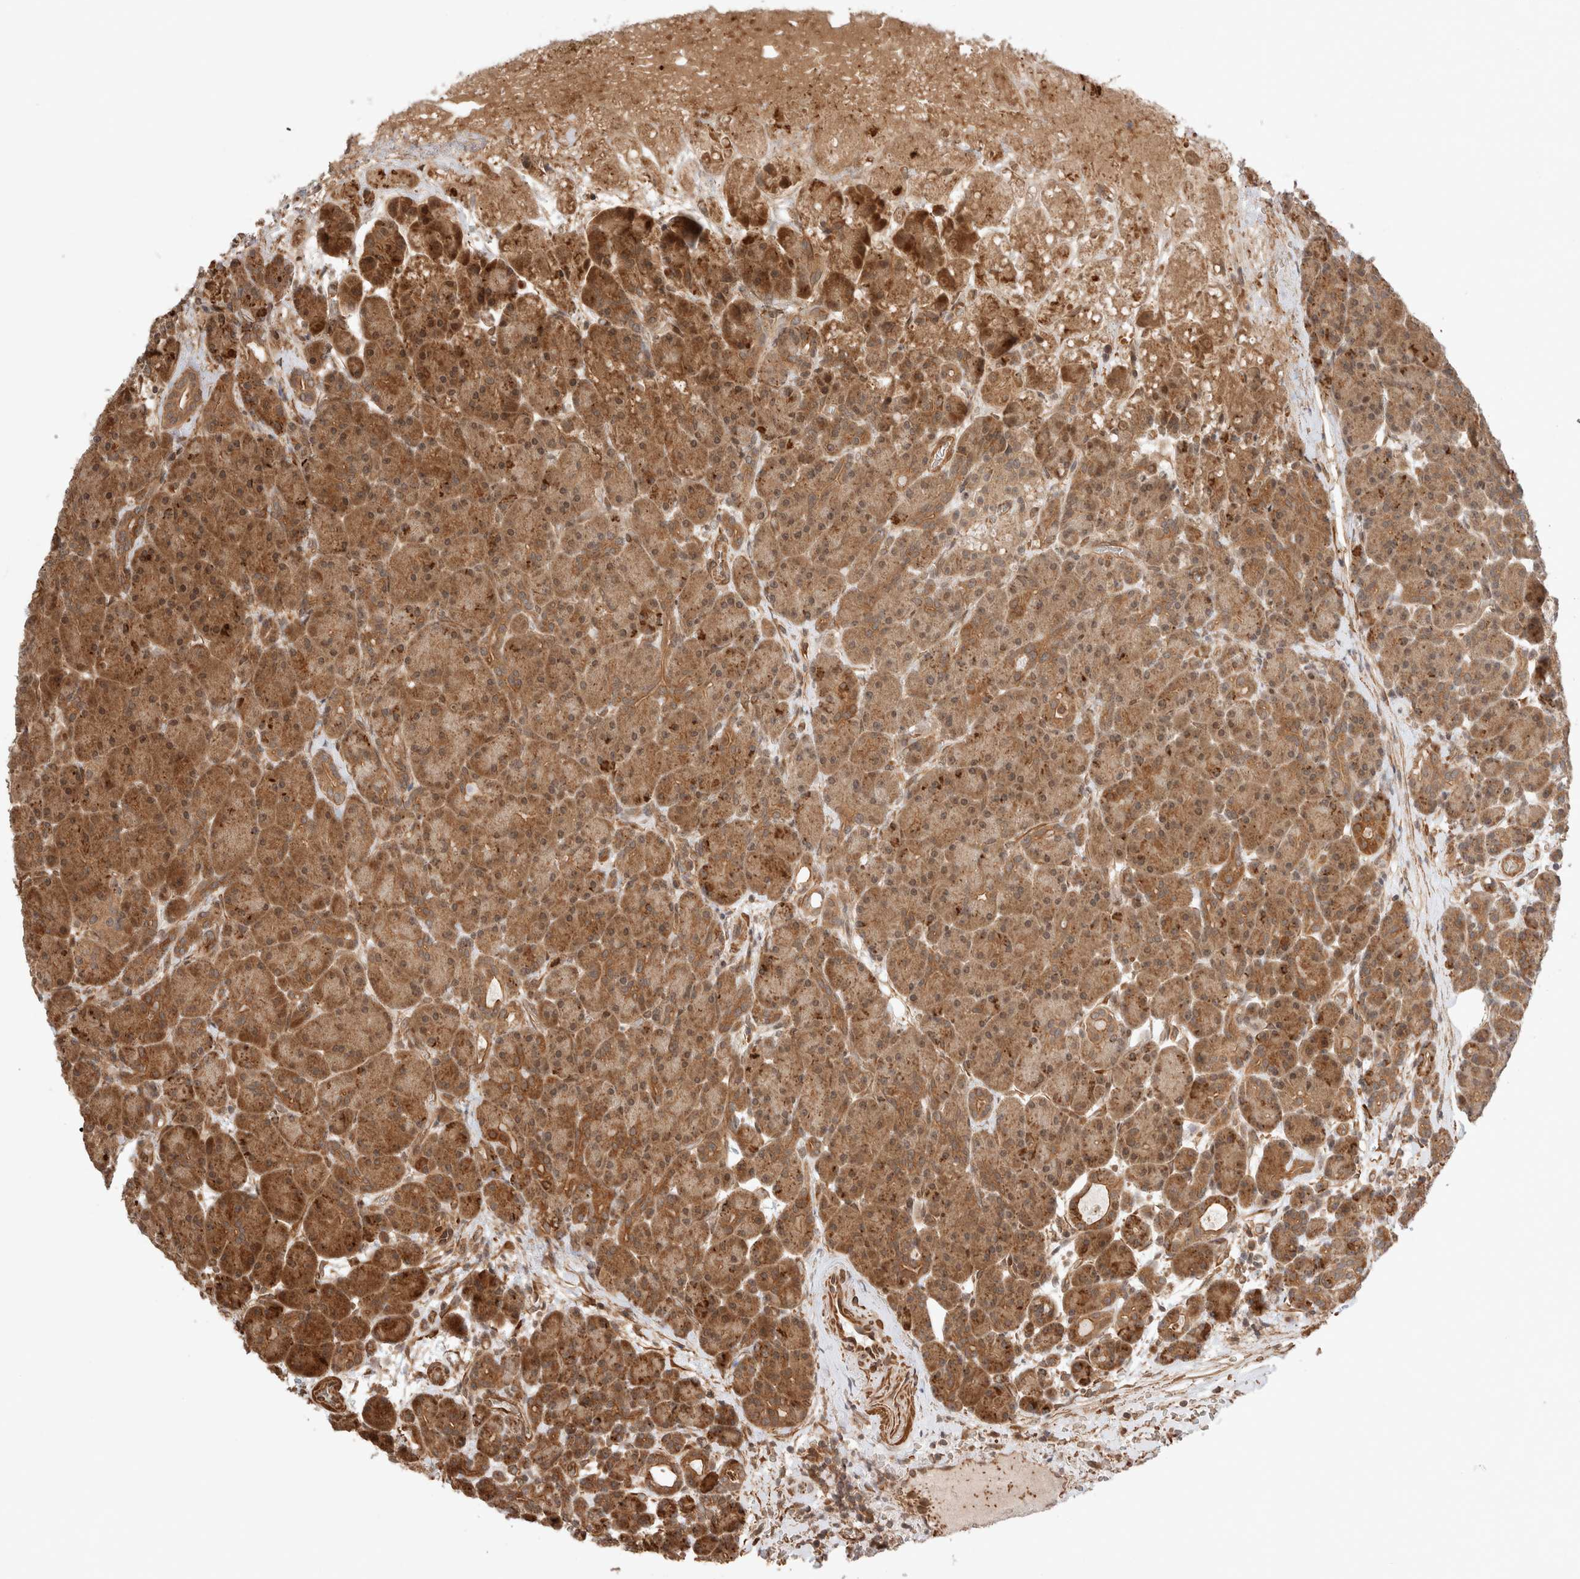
{"staining": {"intensity": "strong", "quantity": ">75%", "location": "cytoplasmic/membranous"}, "tissue": "pancreas", "cell_type": "Exocrine glandular cells", "image_type": "normal", "snomed": [{"axis": "morphology", "description": "Normal tissue, NOS"}, {"axis": "topography", "description": "Pancreas"}], "caption": "Exocrine glandular cells show high levels of strong cytoplasmic/membranous expression in about >75% of cells in unremarkable pancreas.", "gene": "ZNF649", "patient": {"sex": "male", "age": 63}}